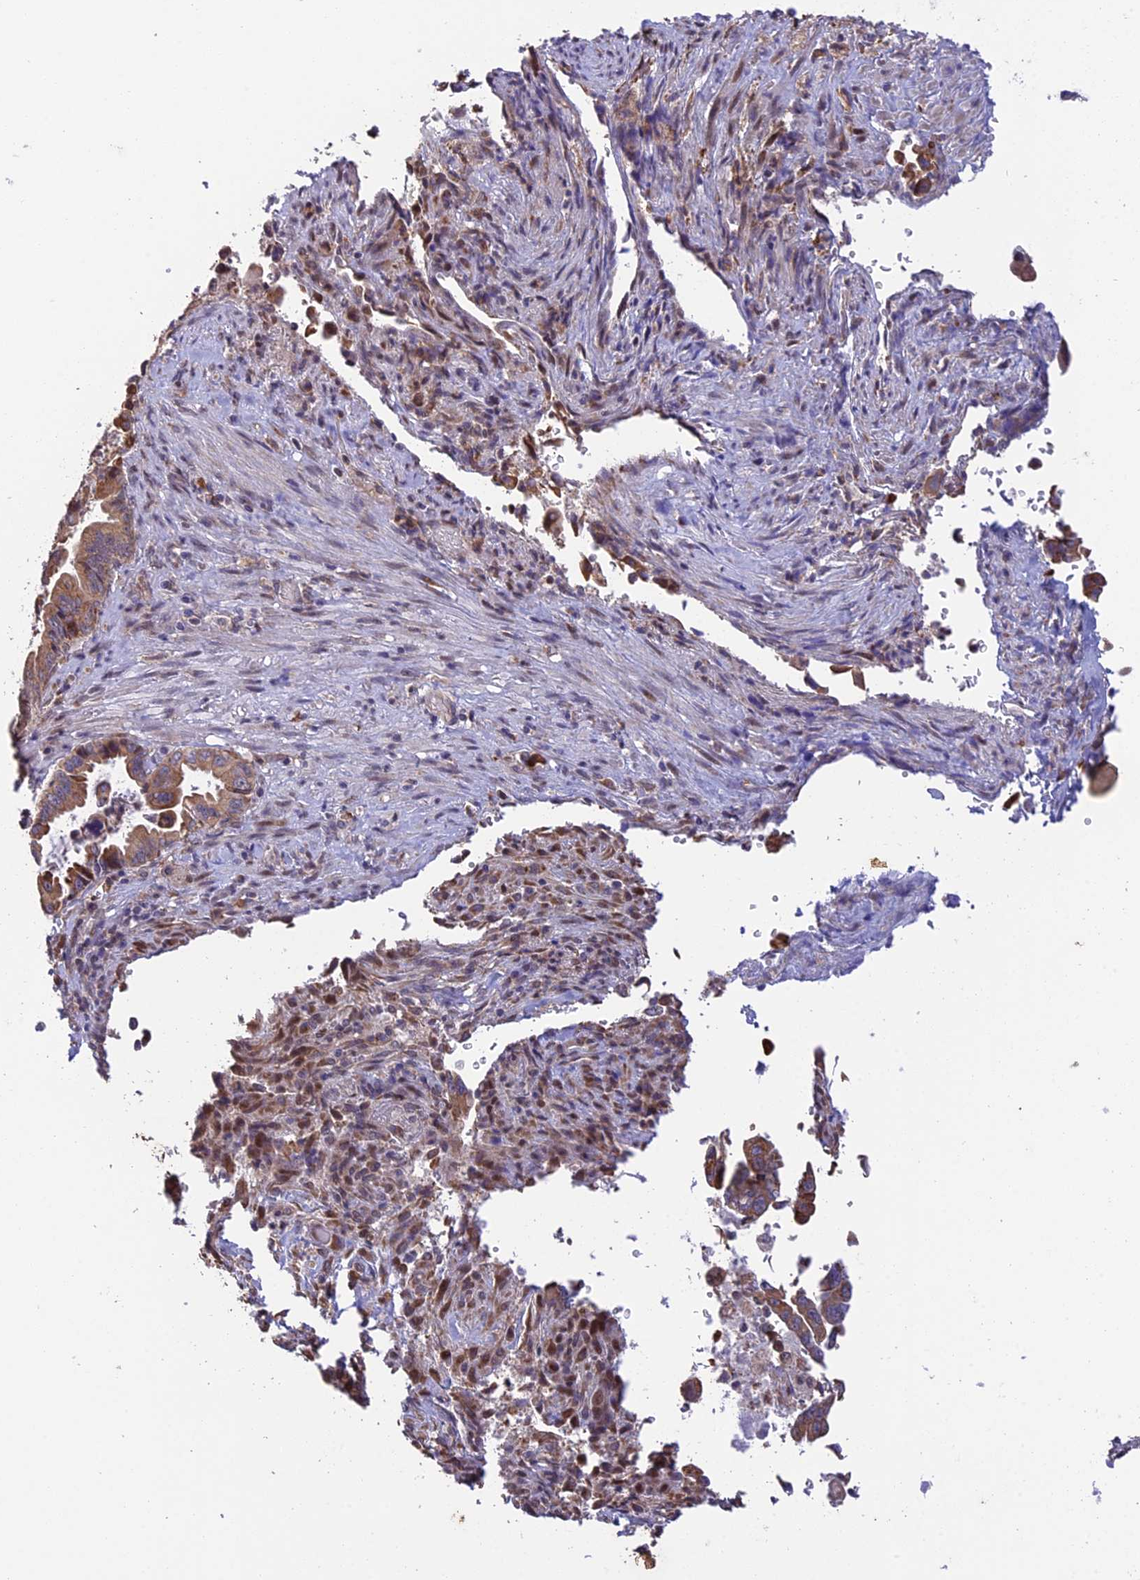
{"staining": {"intensity": "moderate", "quantity": ">75%", "location": "cytoplasmic/membranous"}, "tissue": "pancreatic cancer", "cell_type": "Tumor cells", "image_type": "cancer", "snomed": [{"axis": "morphology", "description": "Adenocarcinoma, NOS"}, {"axis": "topography", "description": "Pancreas"}], "caption": "Immunohistochemistry (IHC) photomicrograph of neoplastic tissue: pancreatic adenocarcinoma stained using IHC shows medium levels of moderate protein expression localized specifically in the cytoplasmic/membranous of tumor cells, appearing as a cytoplasmic/membranous brown color.", "gene": "DMRTA2", "patient": {"sex": "male", "age": 70}}